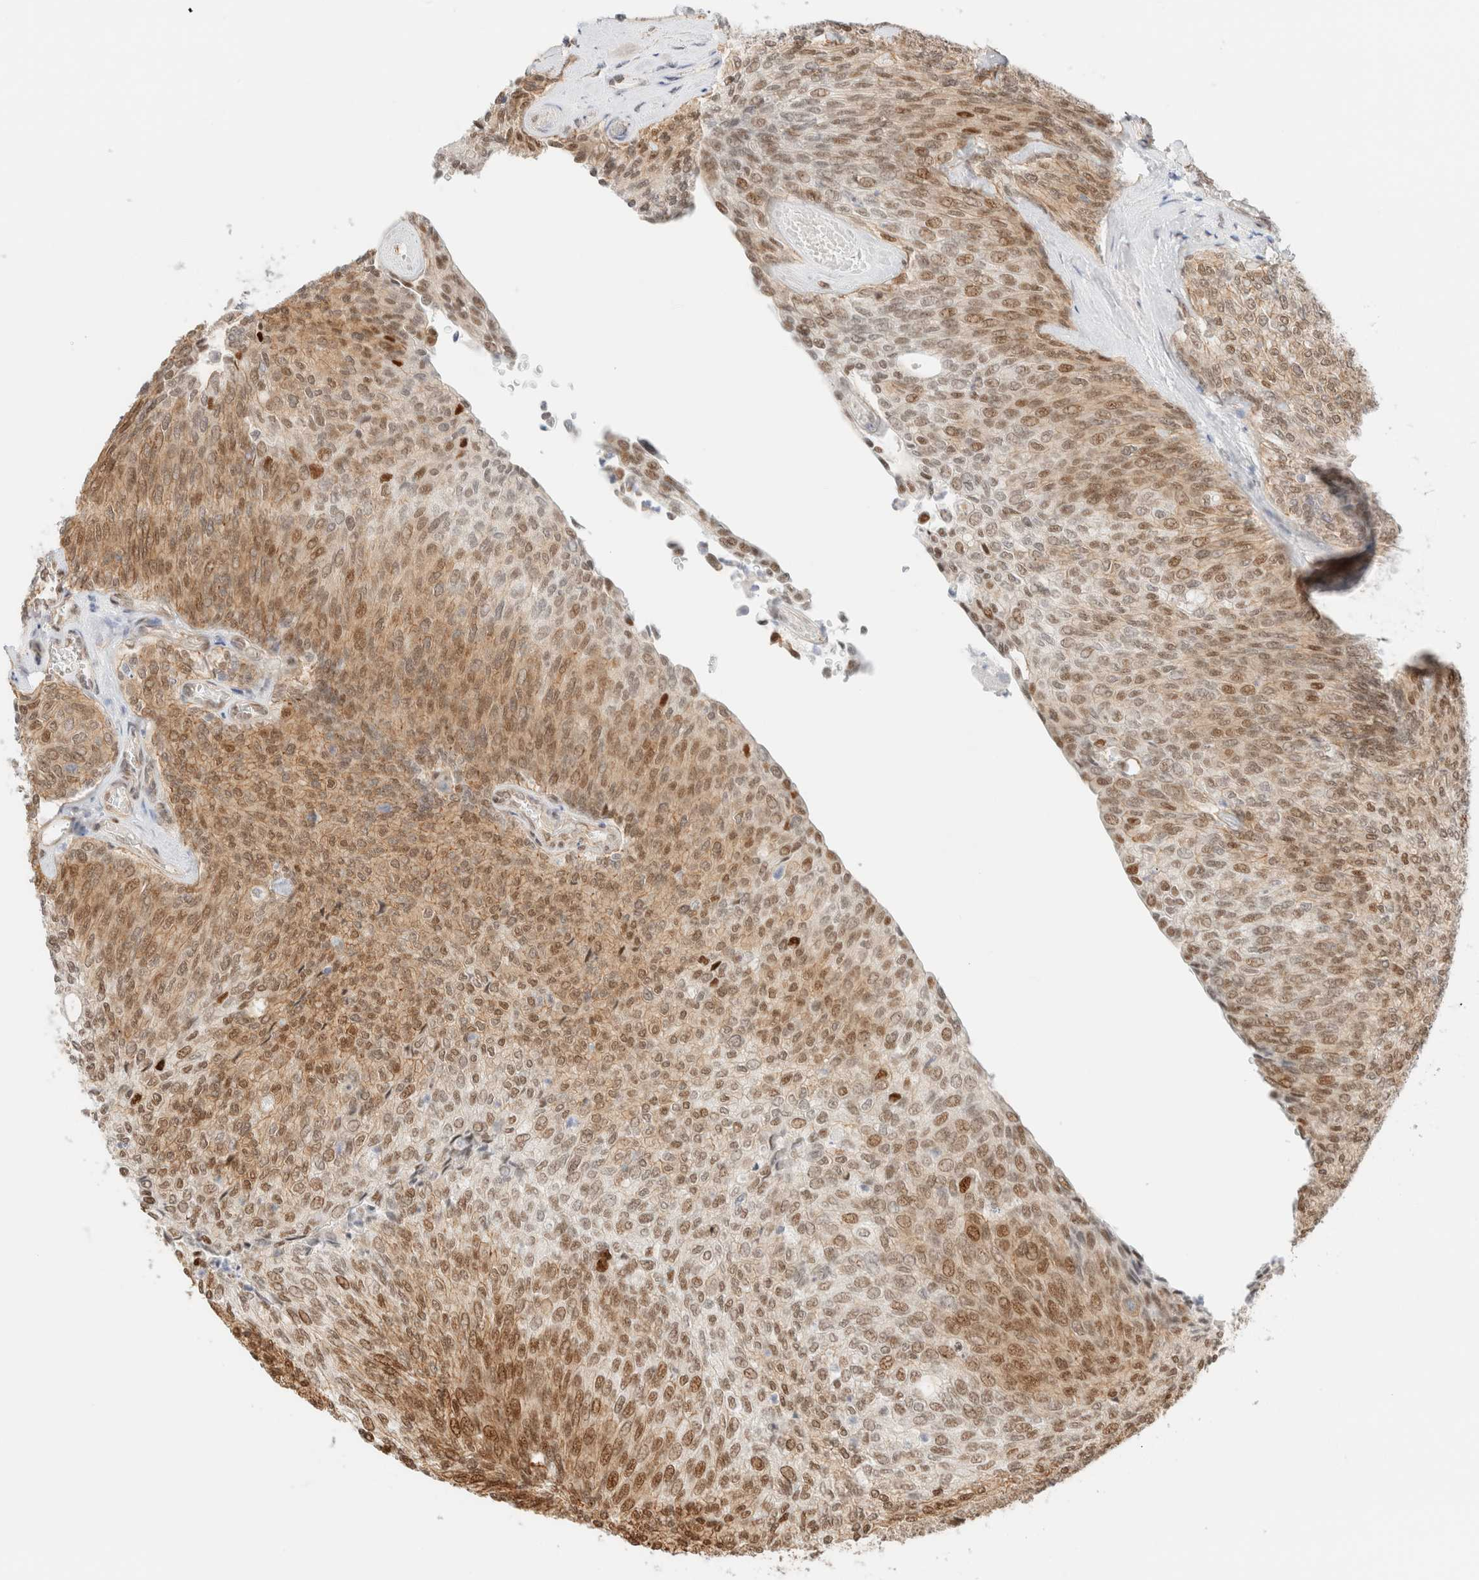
{"staining": {"intensity": "moderate", "quantity": ">75%", "location": "cytoplasmic/membranous,nuclear"}, "tissue": "urothelial cancer", "cell_type": "Tumor cells", "image_type": "cancer", "snomed": [{"axis": "morphology", "description": "Urothelial carcinoma, Low grade"}, {"axis": "topography", "description": "Urinary bladder"}], "caption": "Moderate cytoplasmic/membranous and nuclear positivity is appreciated in approximately >75% of tumor cells in urothelial carcinoma (low-grade). (Brightfield microscopy of DAB IHC at high magnification).", "gene": "ARID5A", "patient": {"sex": "female", "age": 79}}